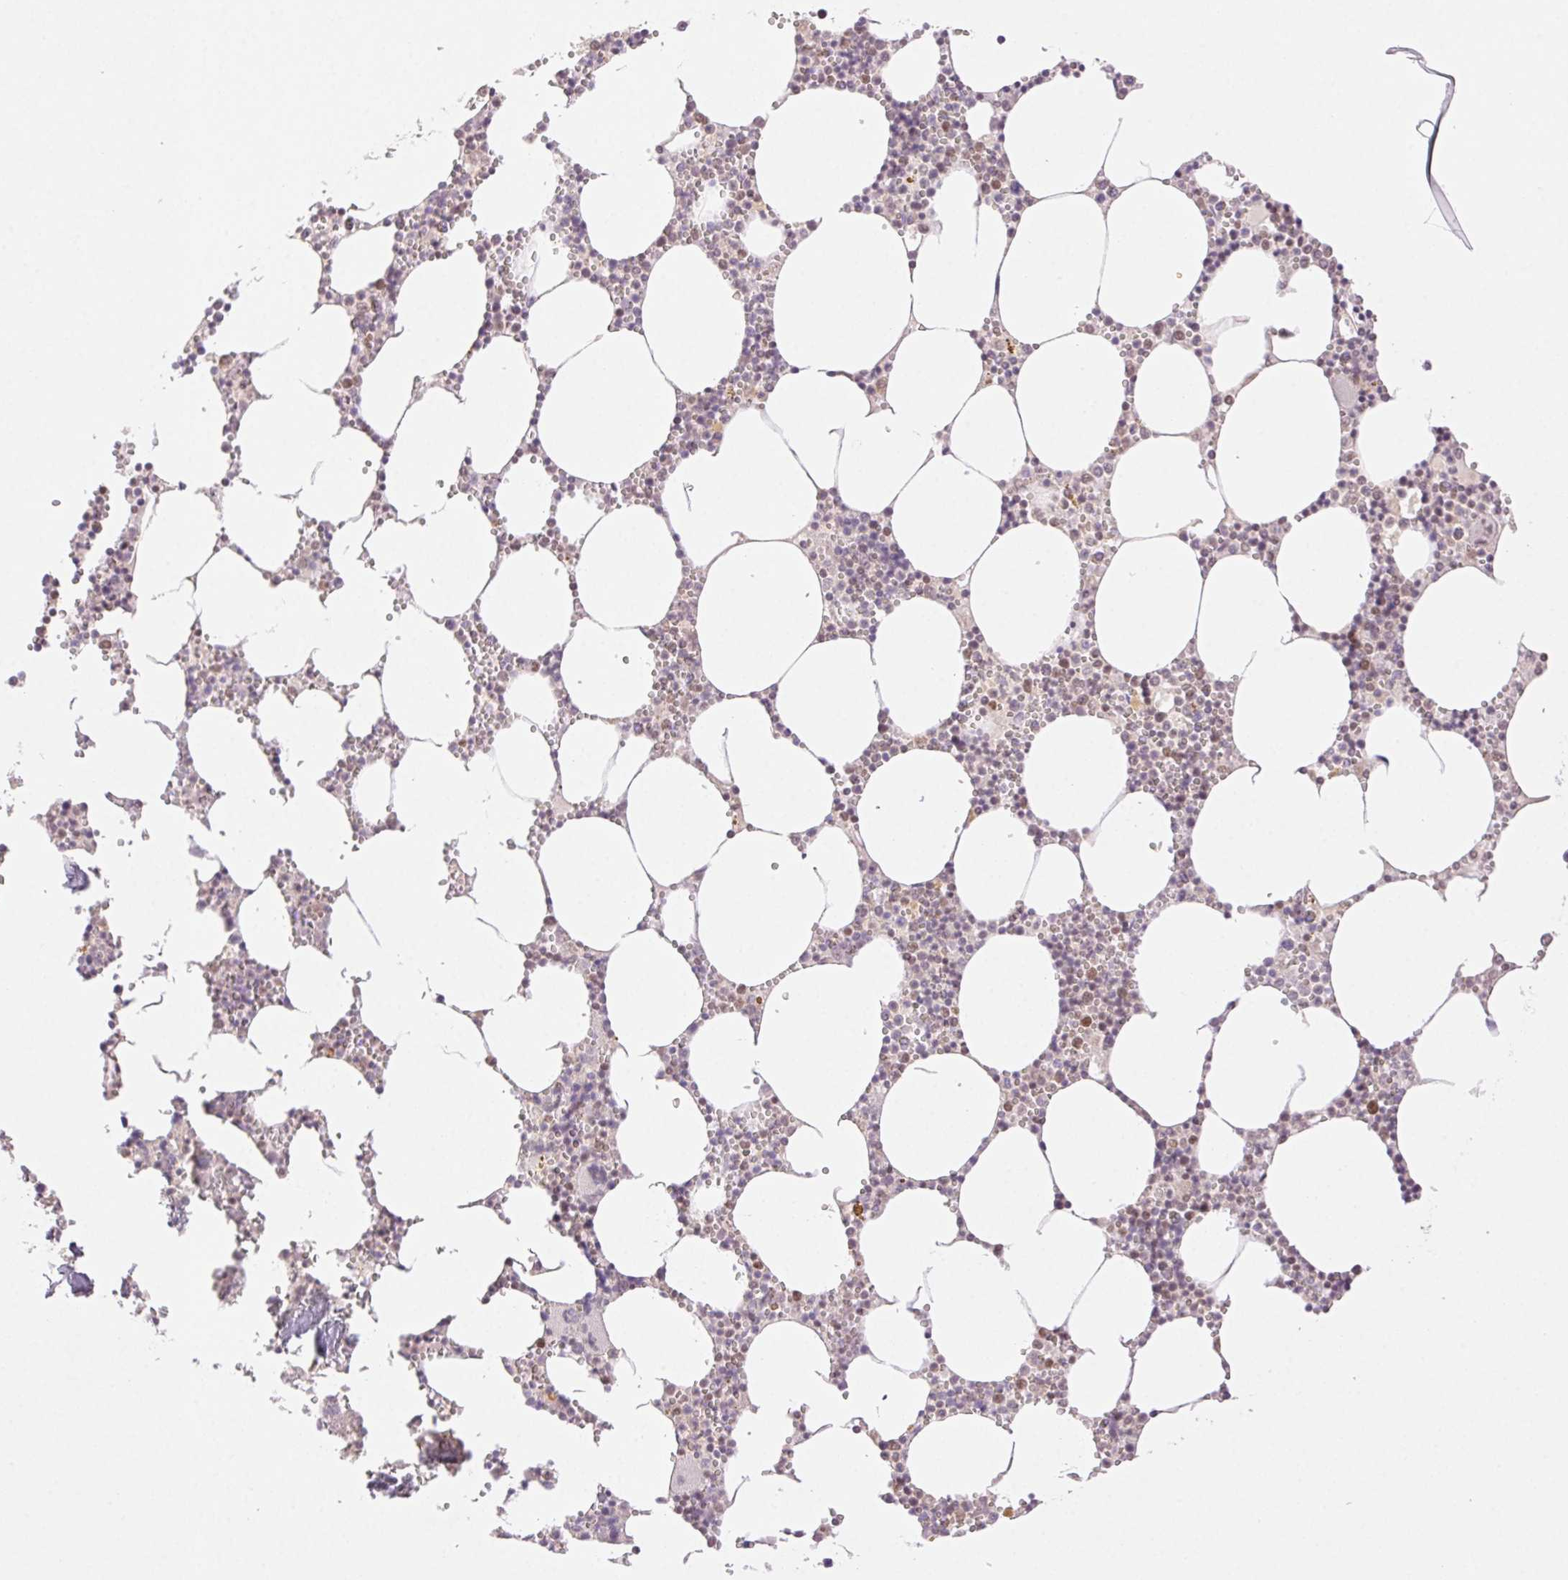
{"staining": {"intensity": "moderate", "quantity": "25%-75%", "location": "nuclear"}, "tissue": "bone marrow", "cell_type": "Hematopoietic cells", "image_type": "normal", "snomed": [{"axis": "morphology", "description": "Normal tissue, NOS"}, {"axis": "topography", "description": "Bone marrow"}], "caption": "This micrograph reveals immunohistochemistry (IHC) staining of benign human bone marrow, with medium moderate nuclear positivity in about 25%-75% of hematopoietic cells.", "gene": "H2AZ1", "patient": {"sex": "male", "age": 54}}